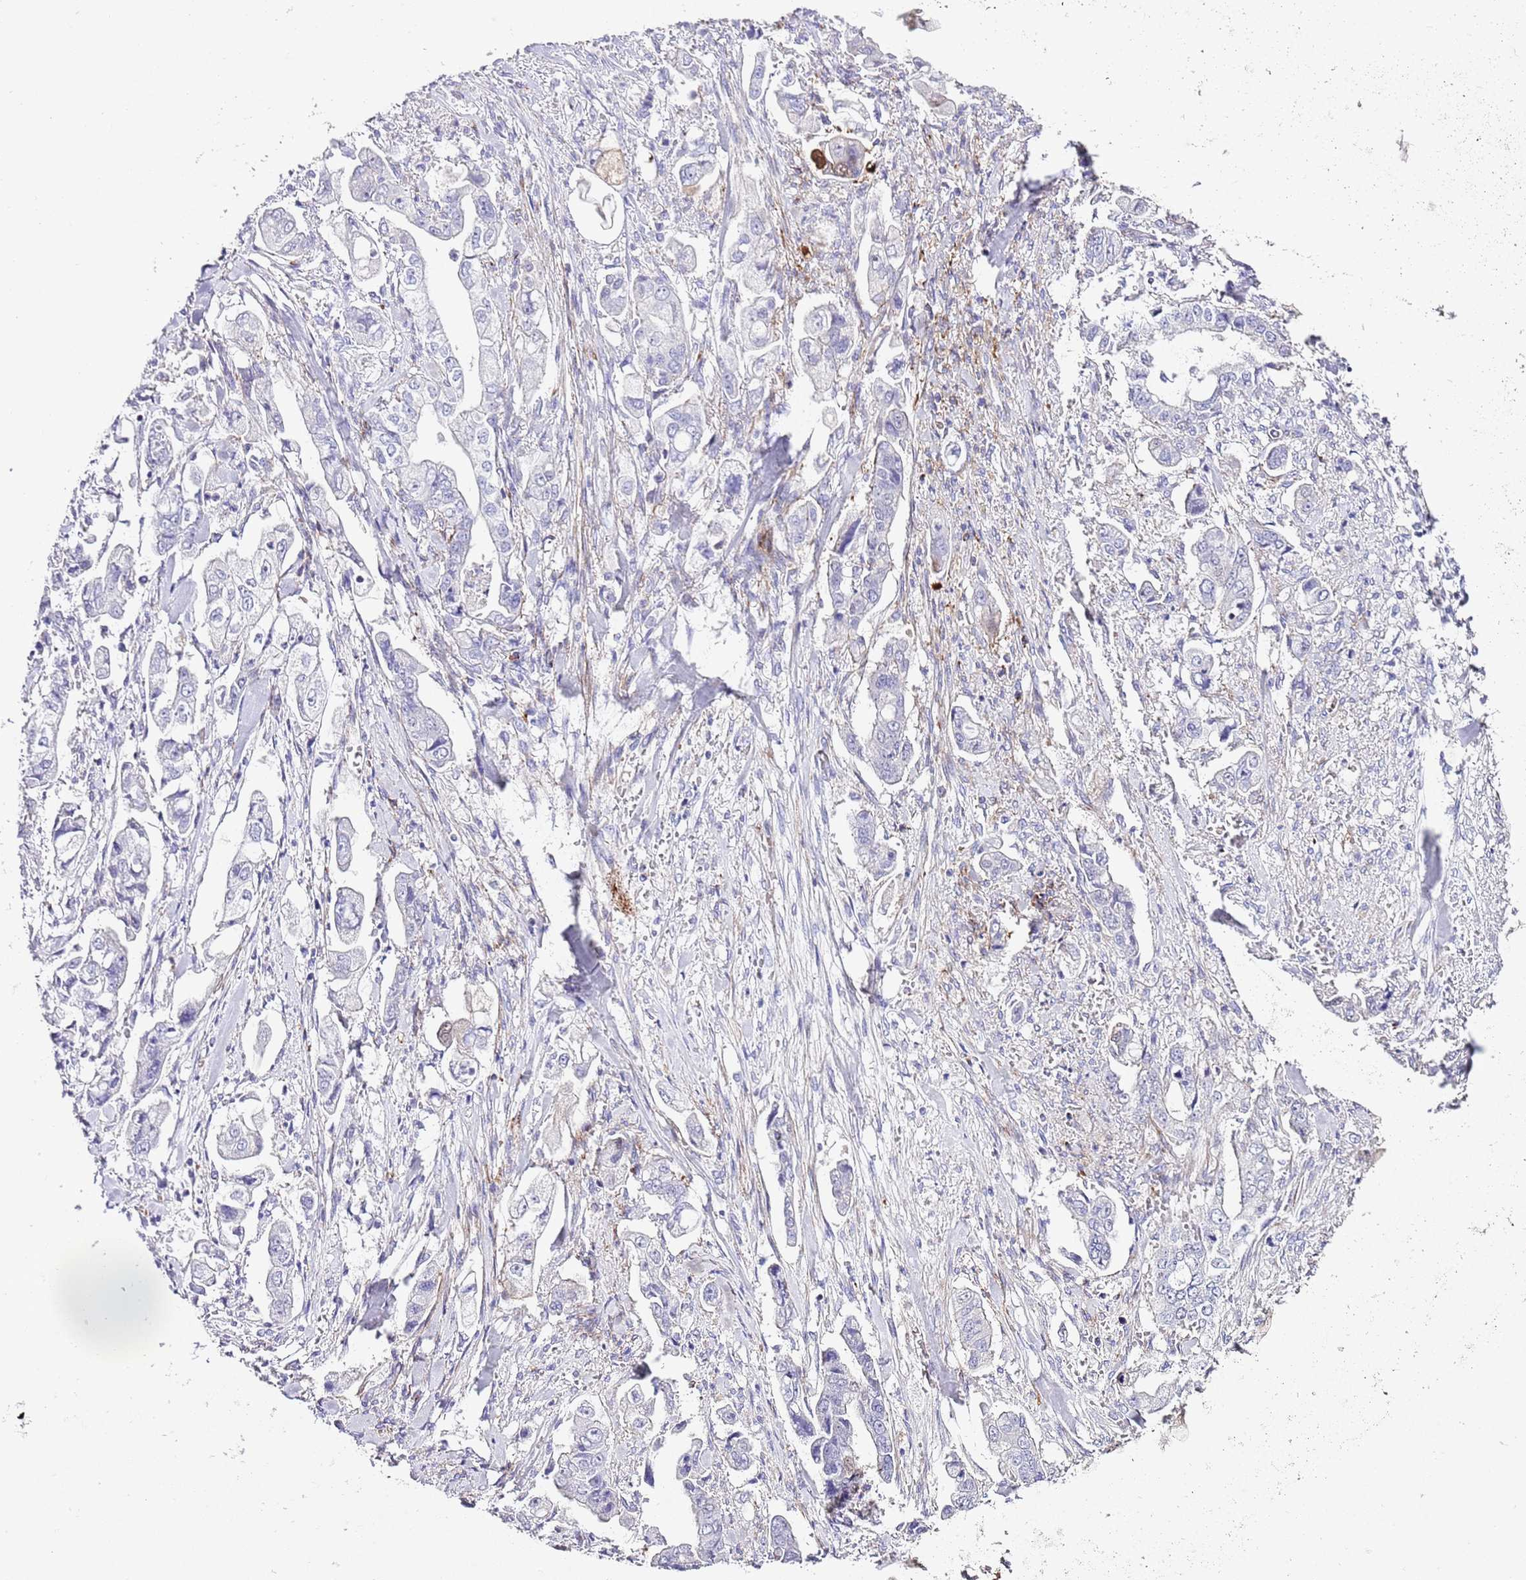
{"staining": {"intensity": "weak", "quantity": "<25%", "location": "cytoplasmic/membranous"}, "tissue": "stomach cancer", "cell_type": "Tumor cells", "image_type": "cancer", "snomed": [{"axis": "morphology", "description": "Adenocarcinoma, NOS"}, {"axis": "topography", "description": "Stomach"}], "caption": "Human stomach cancer (adenocarcinoma) stained for a protein using immunohistochemistry shows no positivity in tumor cells.", "gene": "ALDH3A1", "patient": {"sex": "male", "age": 62}}